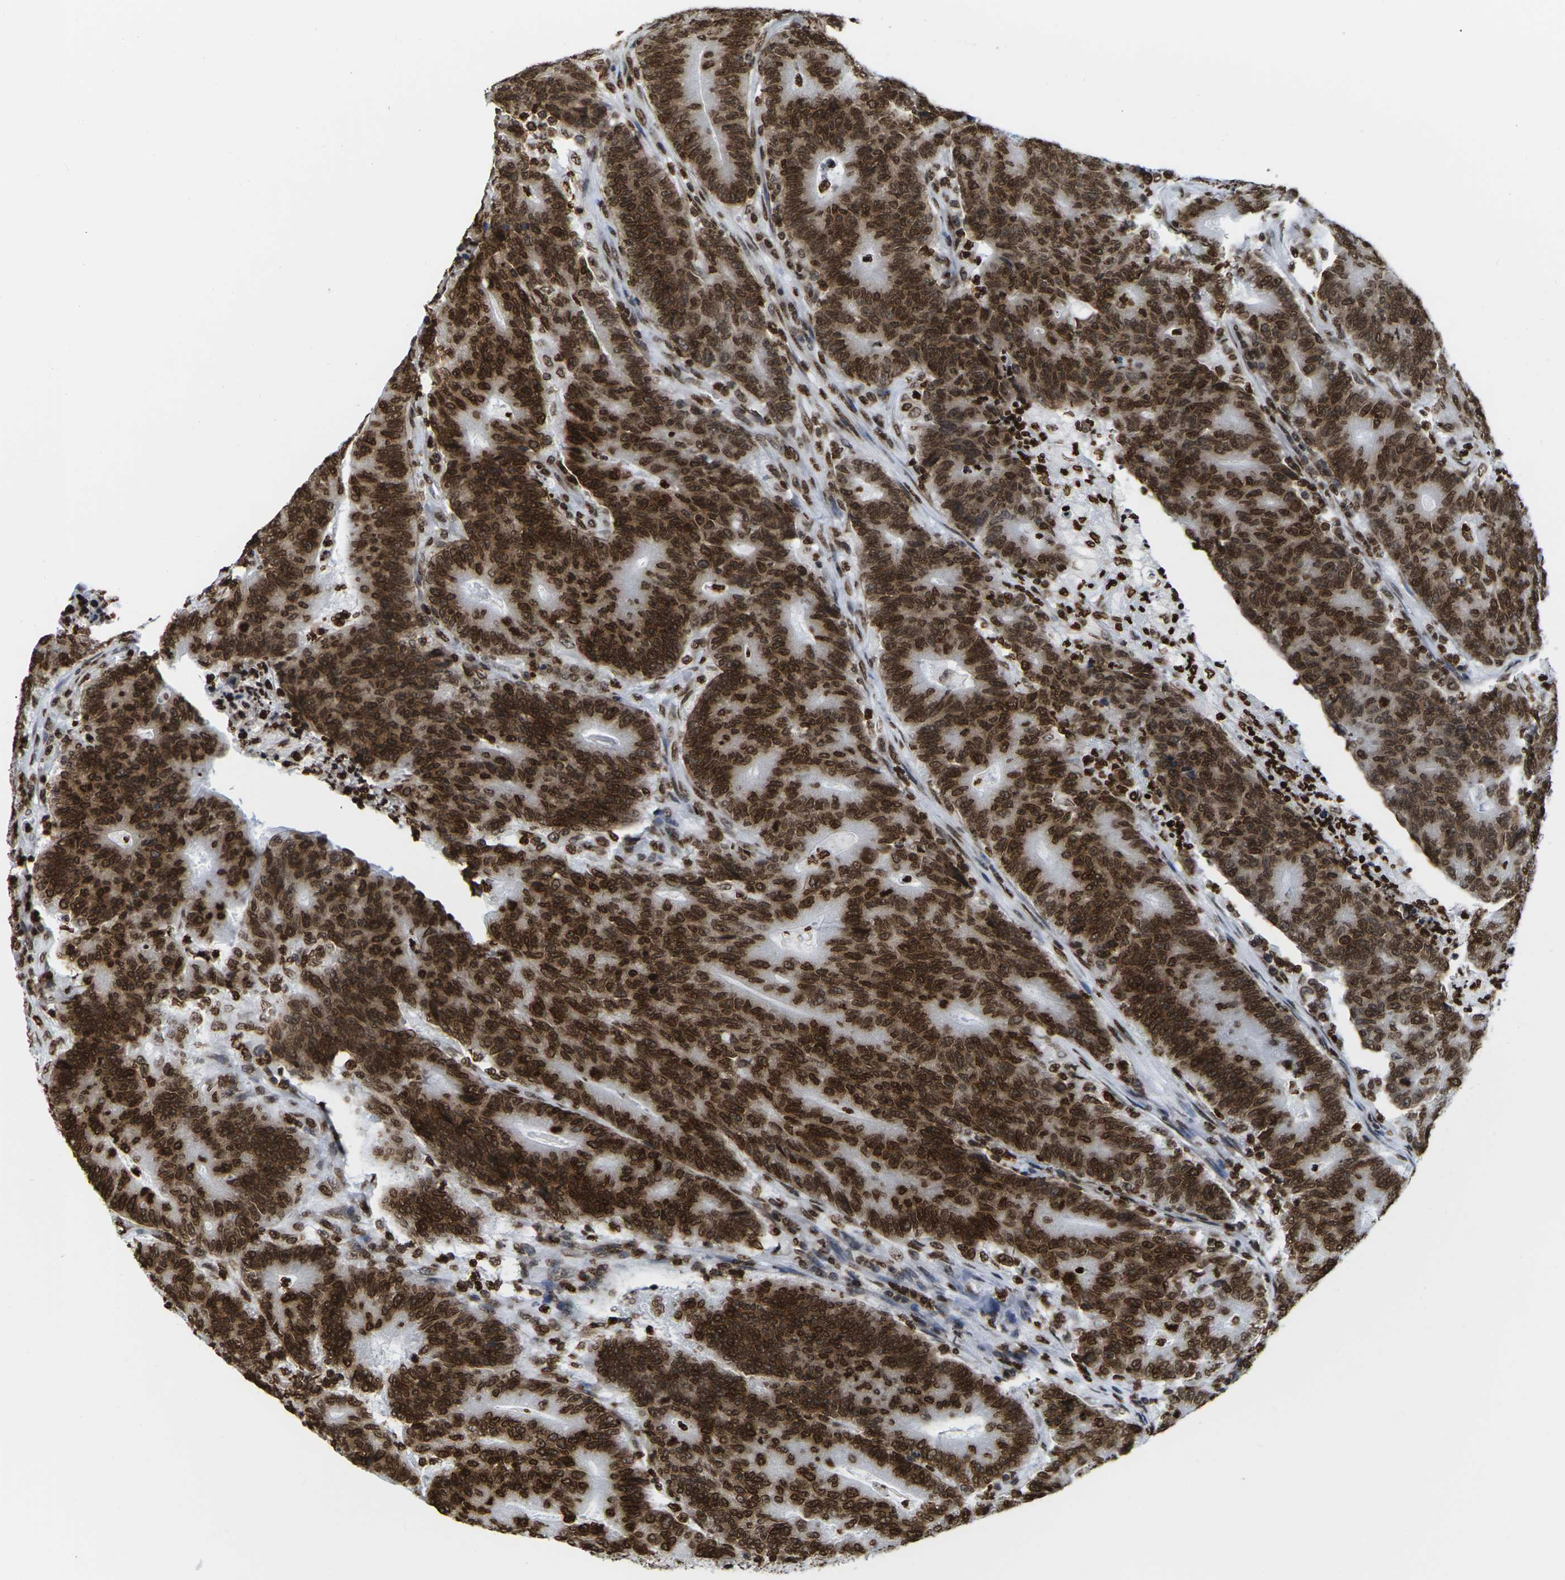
{"staining": {"intensity": "strong", "quantity": ">75%", "location": "cytoplasmic/membranous,nuclear"}, "tissue": "colorectal cancer", "cell_type": "Tumor cells", "image_type": "cancer", "snomed": [{"axis": "morphology", "description": "Normal tissue, NOS"}, {"axis": "morphology", "description": "Adenocarcinoma, NOS"}, {"axis": "topography", "description": "Colon"}], "caption": "Protein expression analysis of colorectal adenocarcinoma exhibits strong cytoplasmic/membranous and nuclear staining in about >75% of tumor cells. (DAB = brown stain, brightfield microscopy at high magnification).", "gene": "H2AC21", "patient": {"sex": "female", "age": 75}}